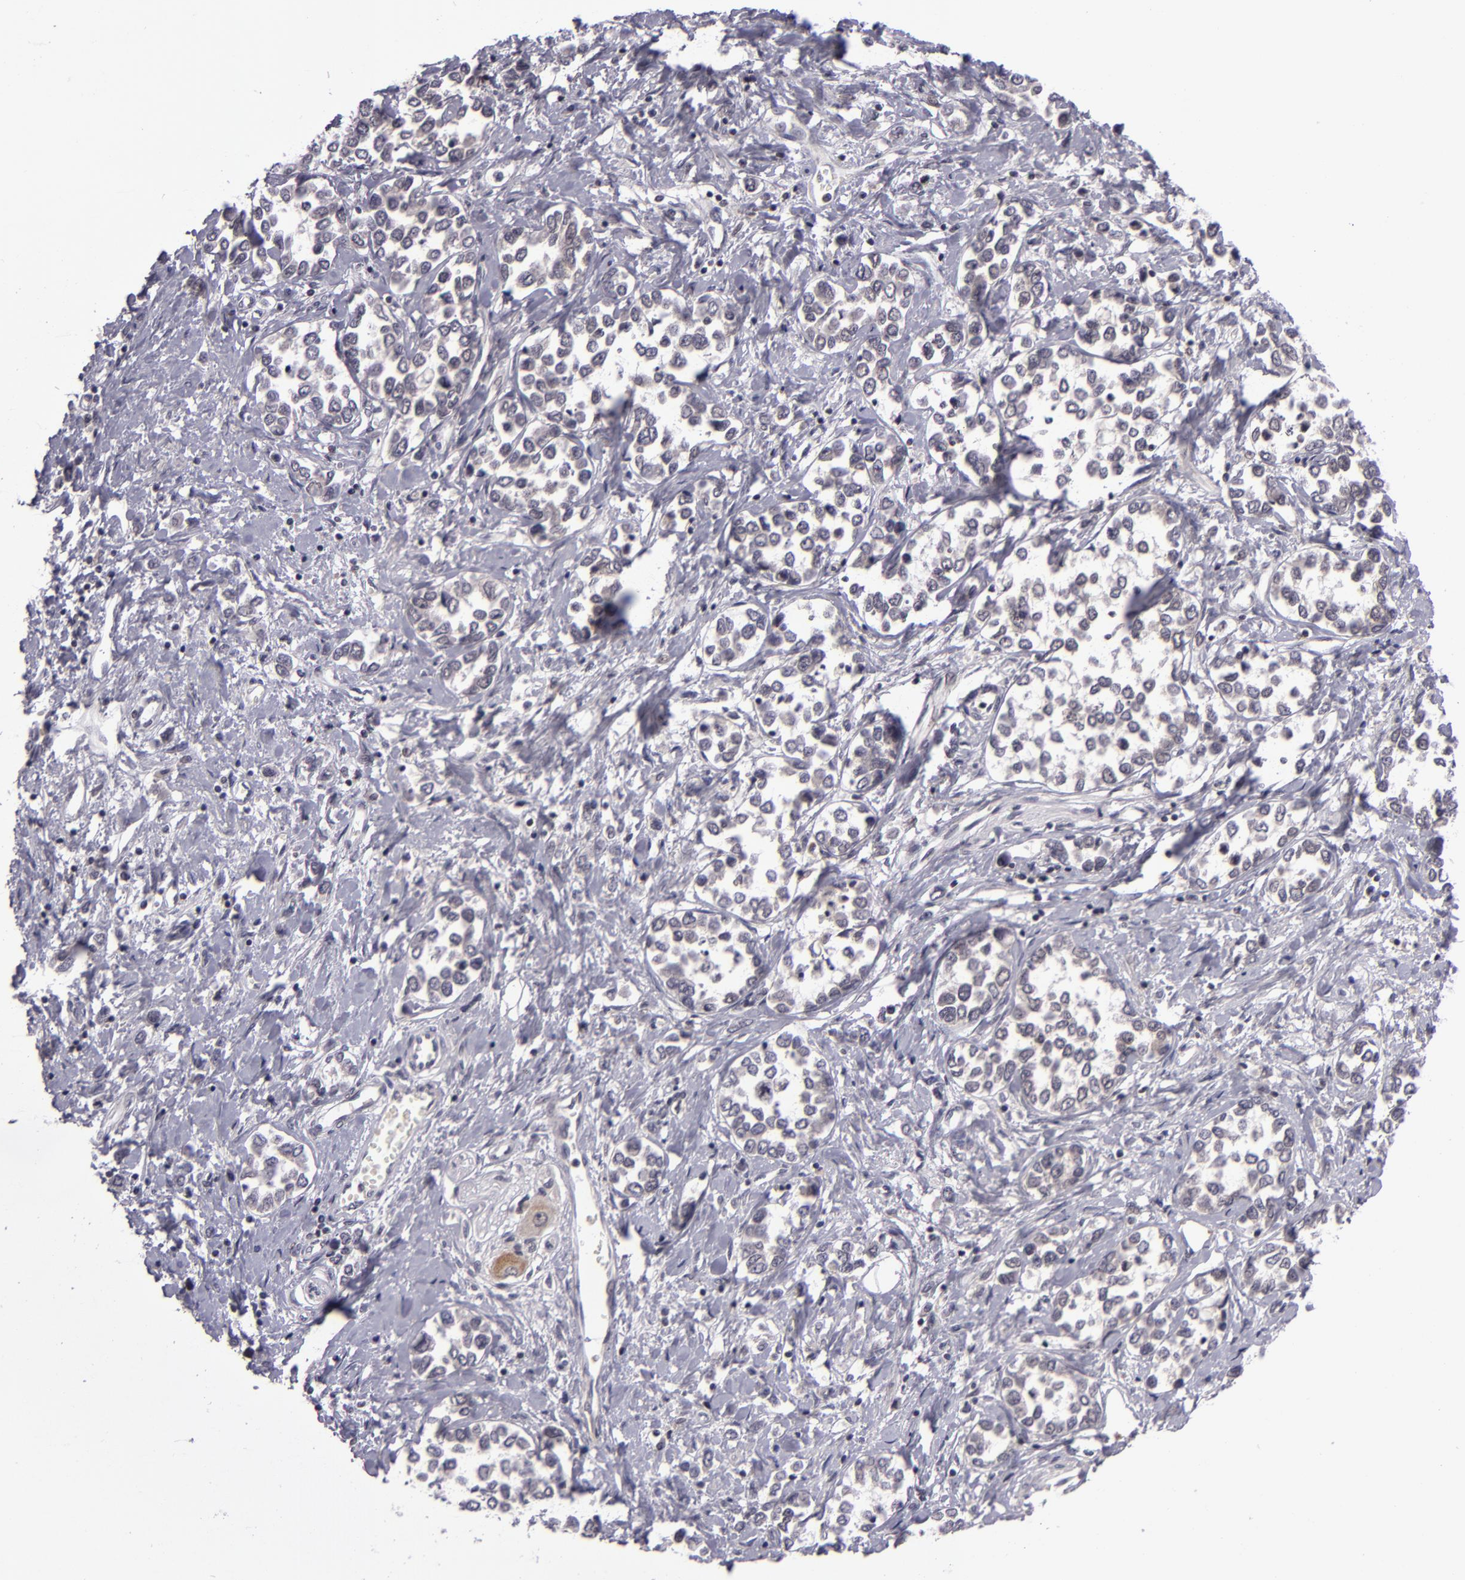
{"staining": {"intensity": "negative", "quantity": "none", "location": "none"}, "tissue": "stomach cancer", "cell_type": "Tumor cells", "image_type": "cancer", "snomed": [{"axis": "morphology", "description": "Adenocarcinoma, NOS"}, {"axis": "topography", "description": "Stomach, upper"}], "caption": "Tumor cells show no significant protein positivity in stomach cancer.", "gene": "CASP8", "patient": {"sex": "male", "age": 76}}